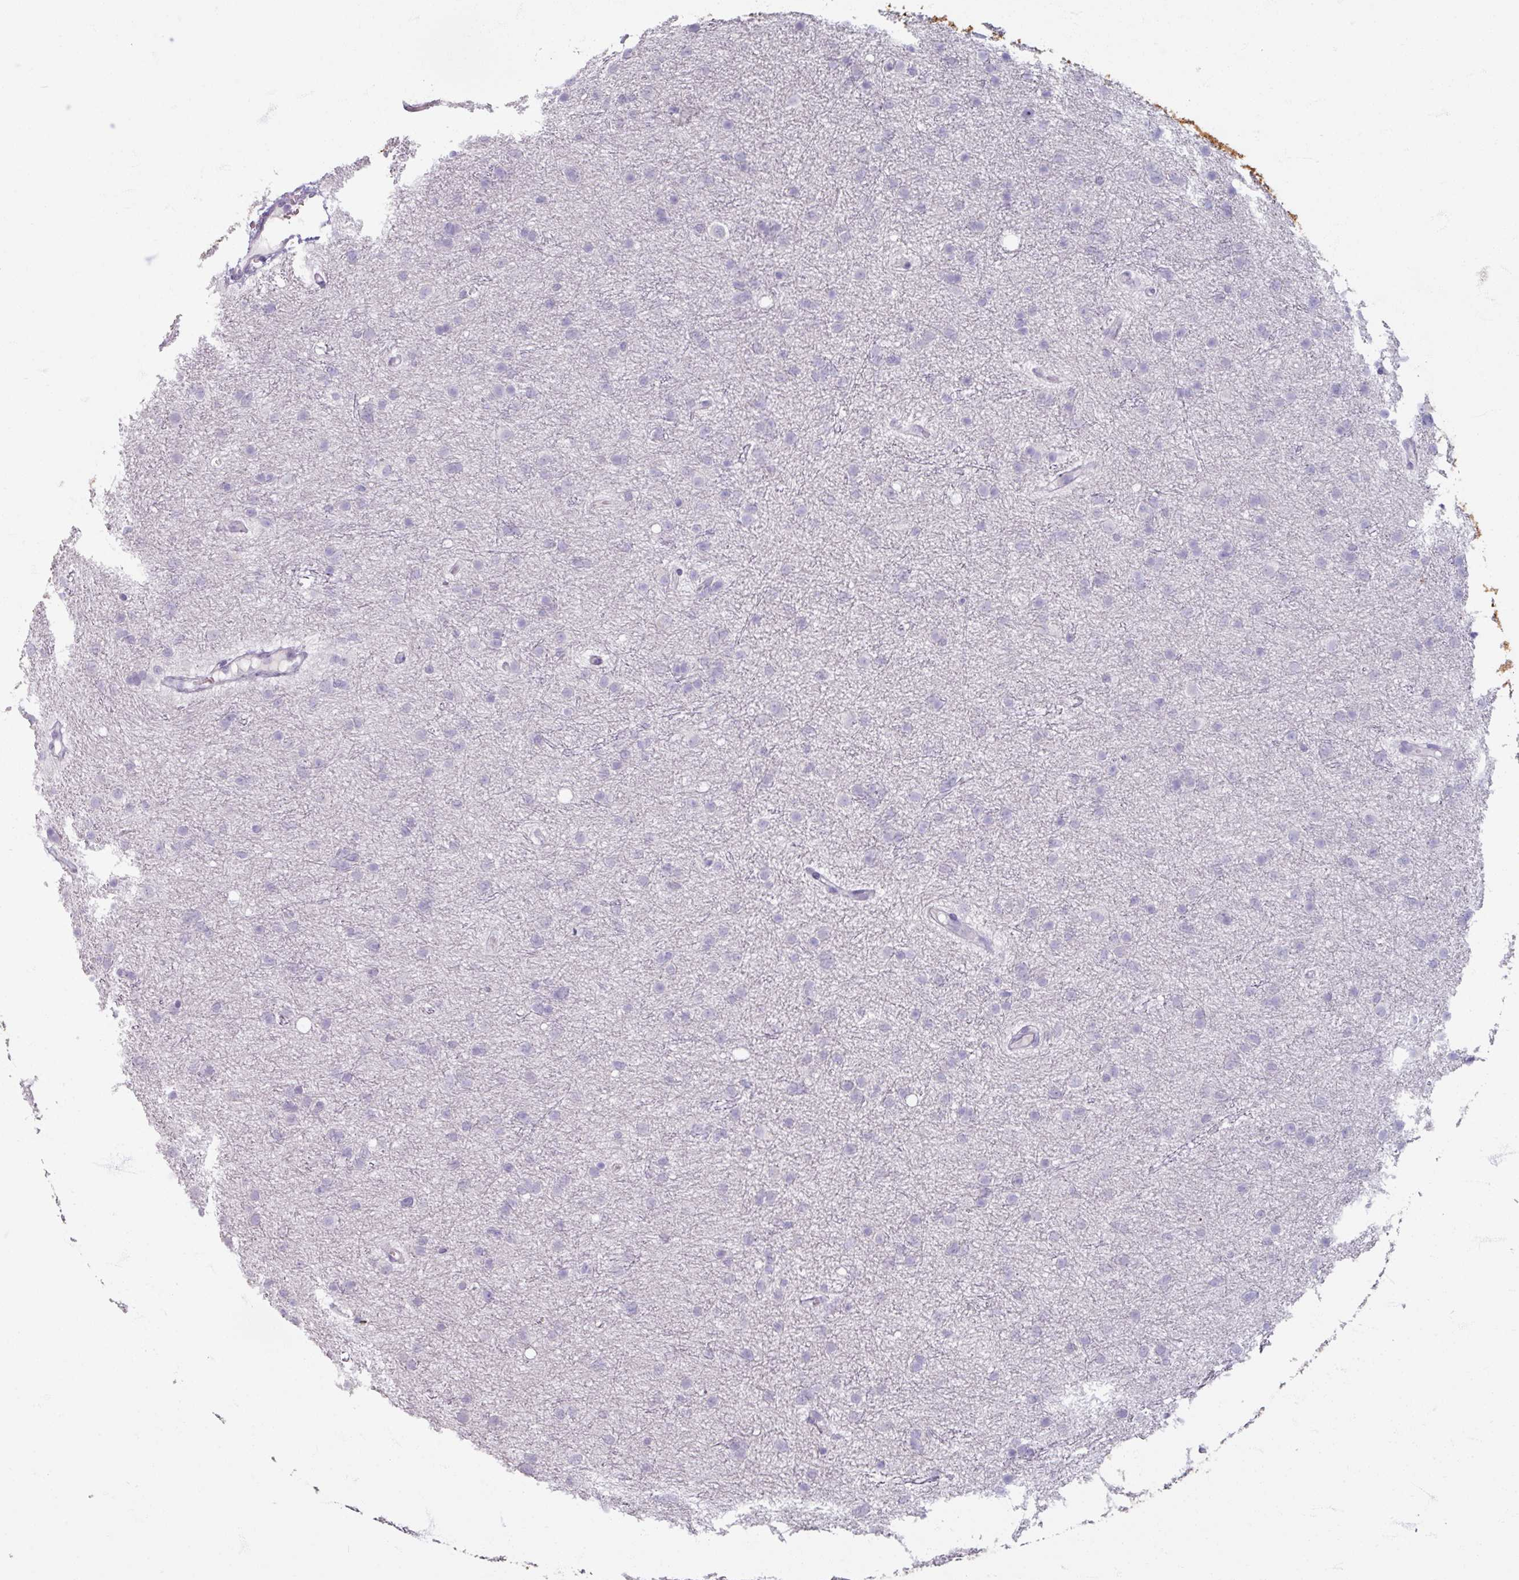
{"staining": {"intensity": "negative", "quantity": "none", "location": "none"}, "tissue": "glioma", "cell_type": "Tumor cells", "image_type": "cancer", "snomed": [{"axis": "morphology", "description": "Glioma, malignant, Low grade"}, {"axis": "topography", "description": "Cerebral cortex"}], "caption": "Tumor cells show no significant protein staining in glioma.", "gene": "TG", "patient": {"sex": "female", "age": 39}}